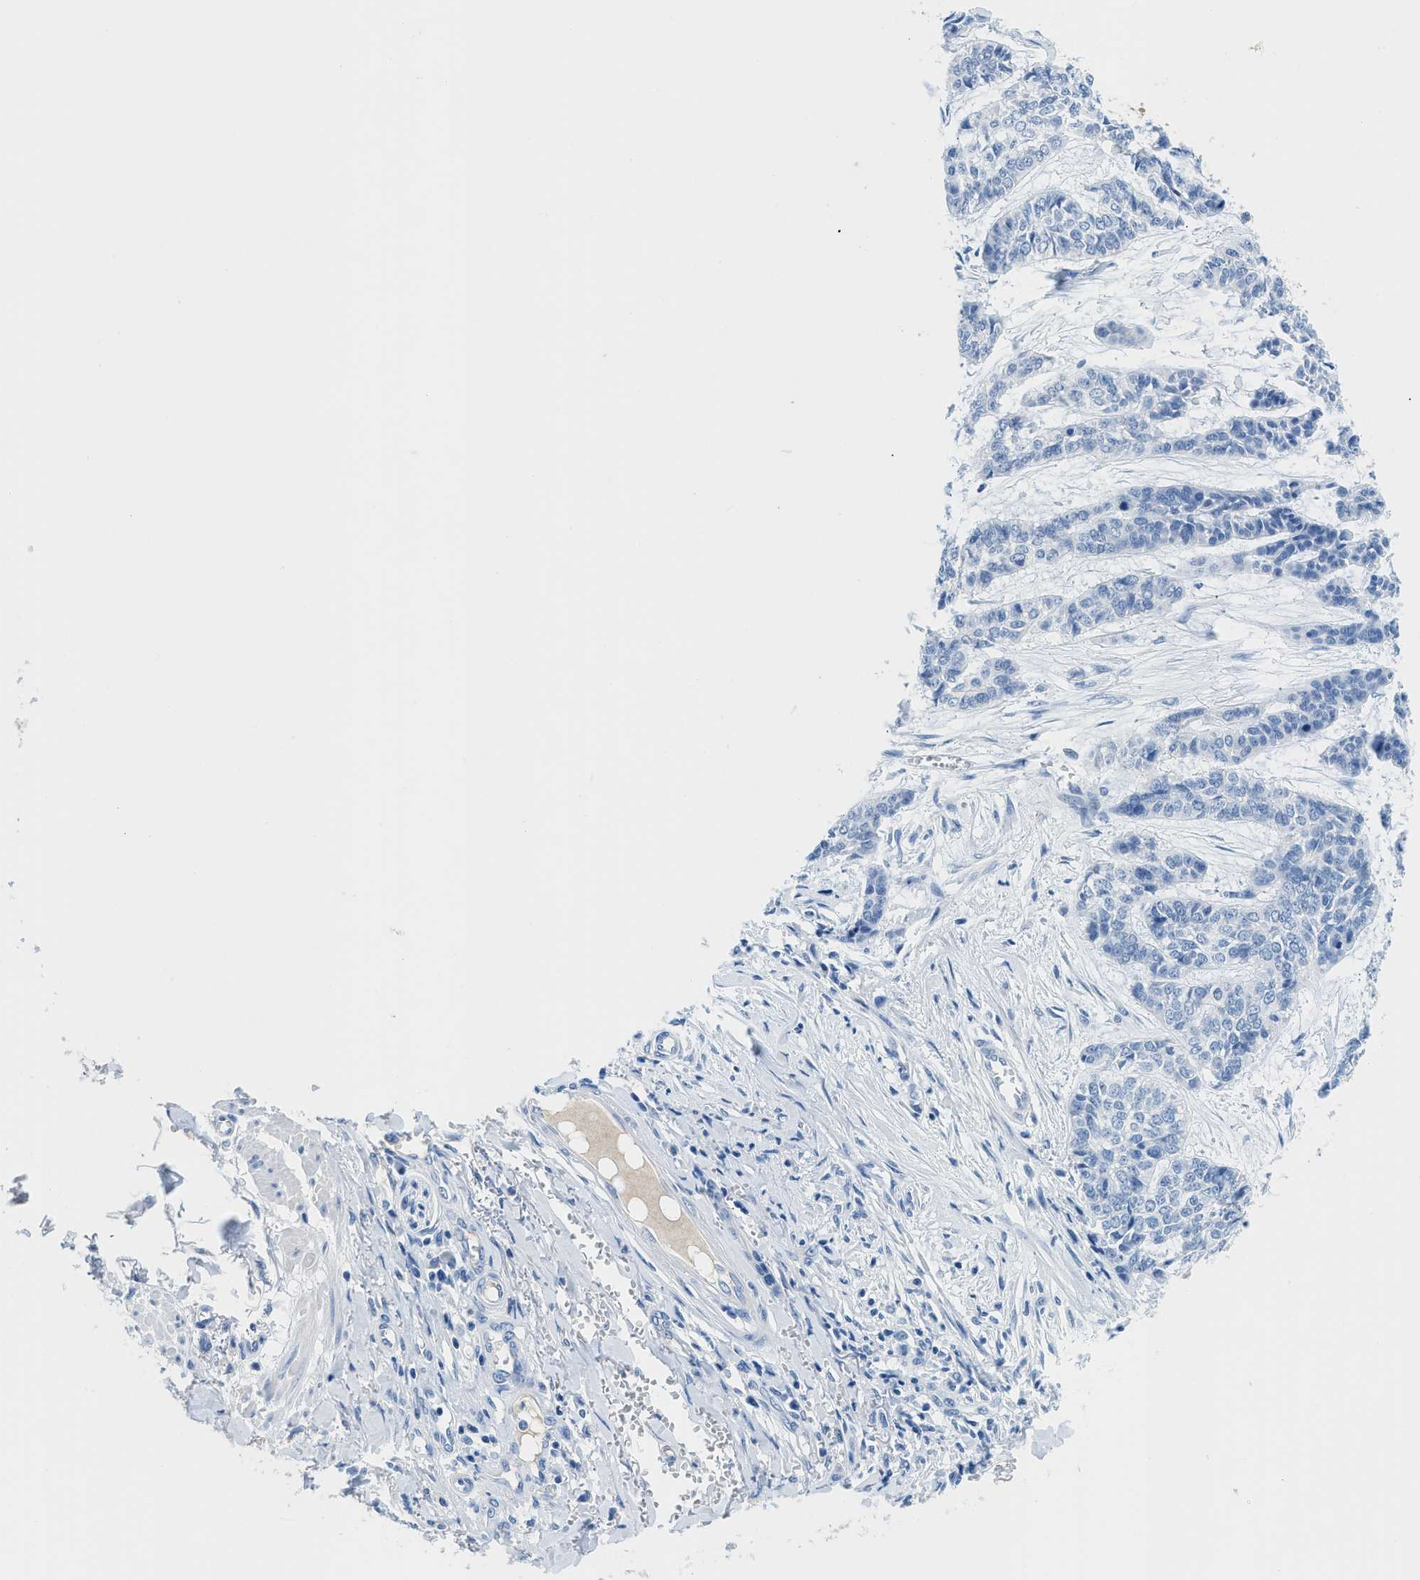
{"staining": {"intensity": "negative", "quantity": "none", "location": "none"}, "tissue": "skin cancer", "cell_type": "Tumor cells", "image_type": "cancer", "snomed": [{"axis": "morphology", "description": "Basal cell carcinoma"}, {"axis": "topography", "description": "Skin"}], "caption": "Immunohistochemistry photomicrograph of neoplastic tissue: basal cell carcinoma (skin) stained with DAB exhibits no significant protein expression in tumor cells.", "gene": "MBL2", "patient": {"sex": "female", "age": 64}}